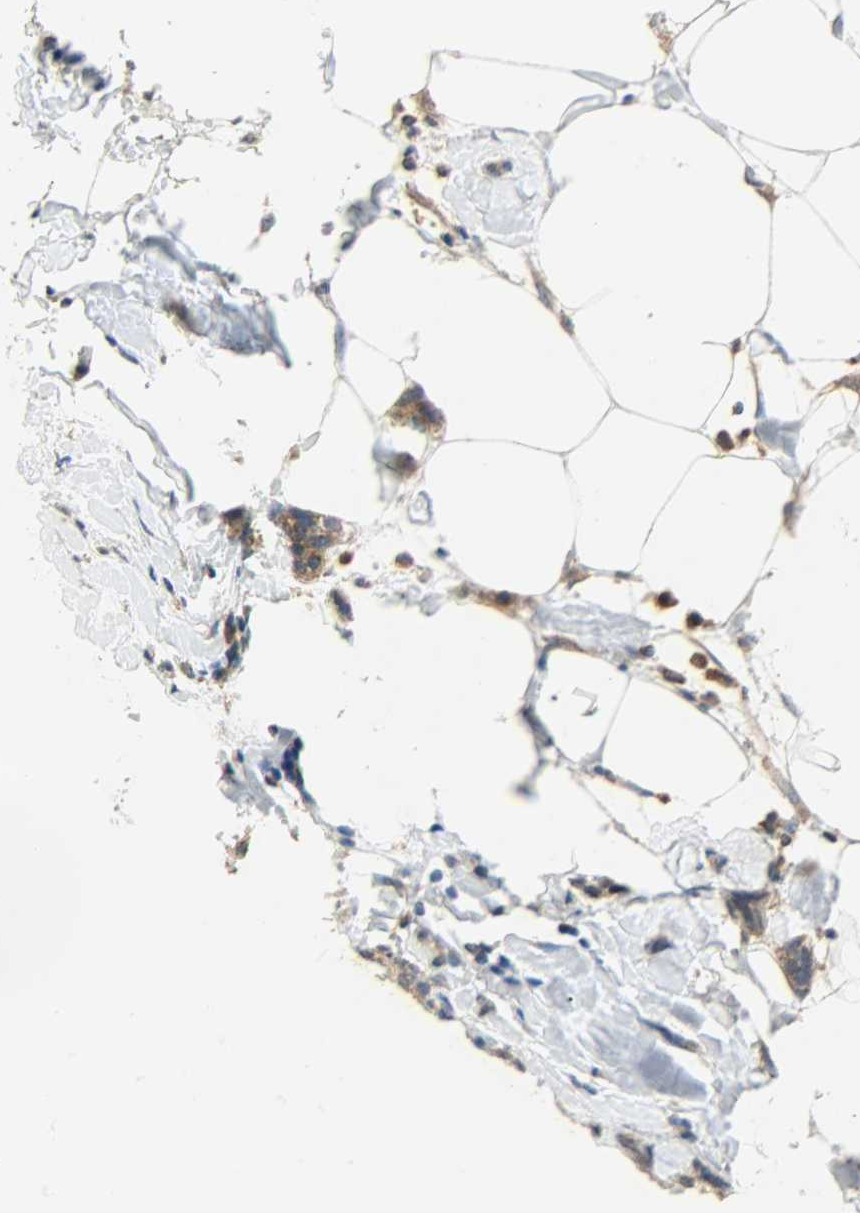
{"staining": {"intensity": "moderate", "quantity": ">75%", "location": "cytoplasmic/membranous"}, "tissue": "breast cancer", "cell_type": "Tumor cells", "image_type": "cancer", "snomed": [{"axis": "morphology", "description": "Normal tissue, NOS"}, {"axis": "morphology", "description": "Duct carcinoma"}, {"axis": "topography", "description": "Breast"}], "caption": "This histopathology image exhibits intraductal carcinoma (breast) stained with immunohistochemistry (IHC) to label a protein in brown. The cytoplasmic/membranous of tumor cells show moderate positivity for the protein. Nuclei are counter-stained blue.", "gene": "GIT2", "patient": {"sex": "female", "age": 50}}